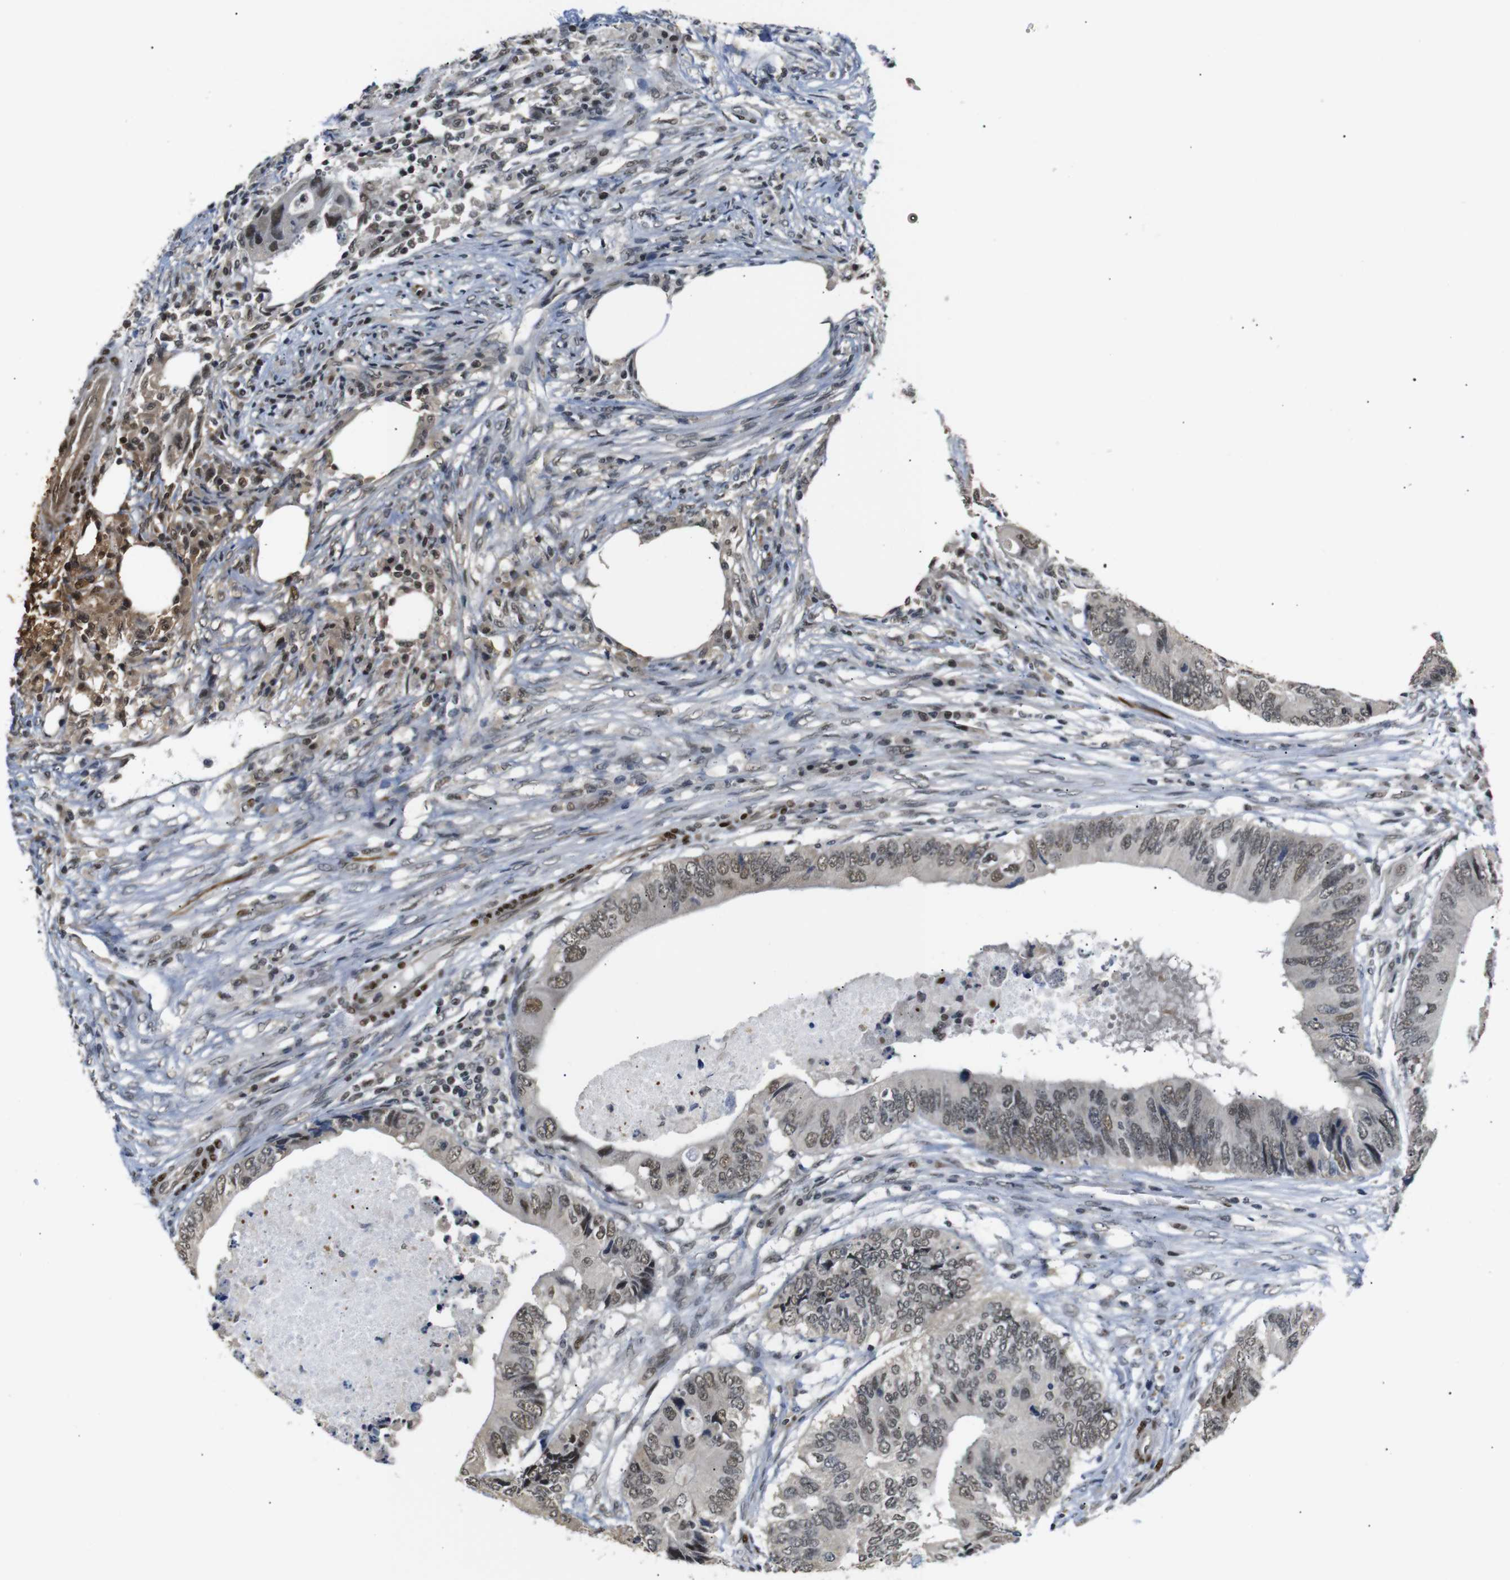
{"staining": {"intensity": "moderate", "quantity": ">75%", "location": "cytoplasmic/membranous,nuclear"}, "tissue": "colorectal cancer", "cell_type": "Tumor cells", "image_type": "cancer", "snomed": [{"axis": "morphology", "description": "Adenocarcinoma, NOS"}, {"axis": "topography", "description": "Colon"}], "caption": "This photomicrograph reveals immunohistochemistry staining of colorectal cancer (adenocarcinoma), with medium moderate cytoplasmic/membranous and nuclear positivity in approximately >75% of tumor cells.", "gene": "TBX2", "patient": {"sex": "male", "age": 71}}